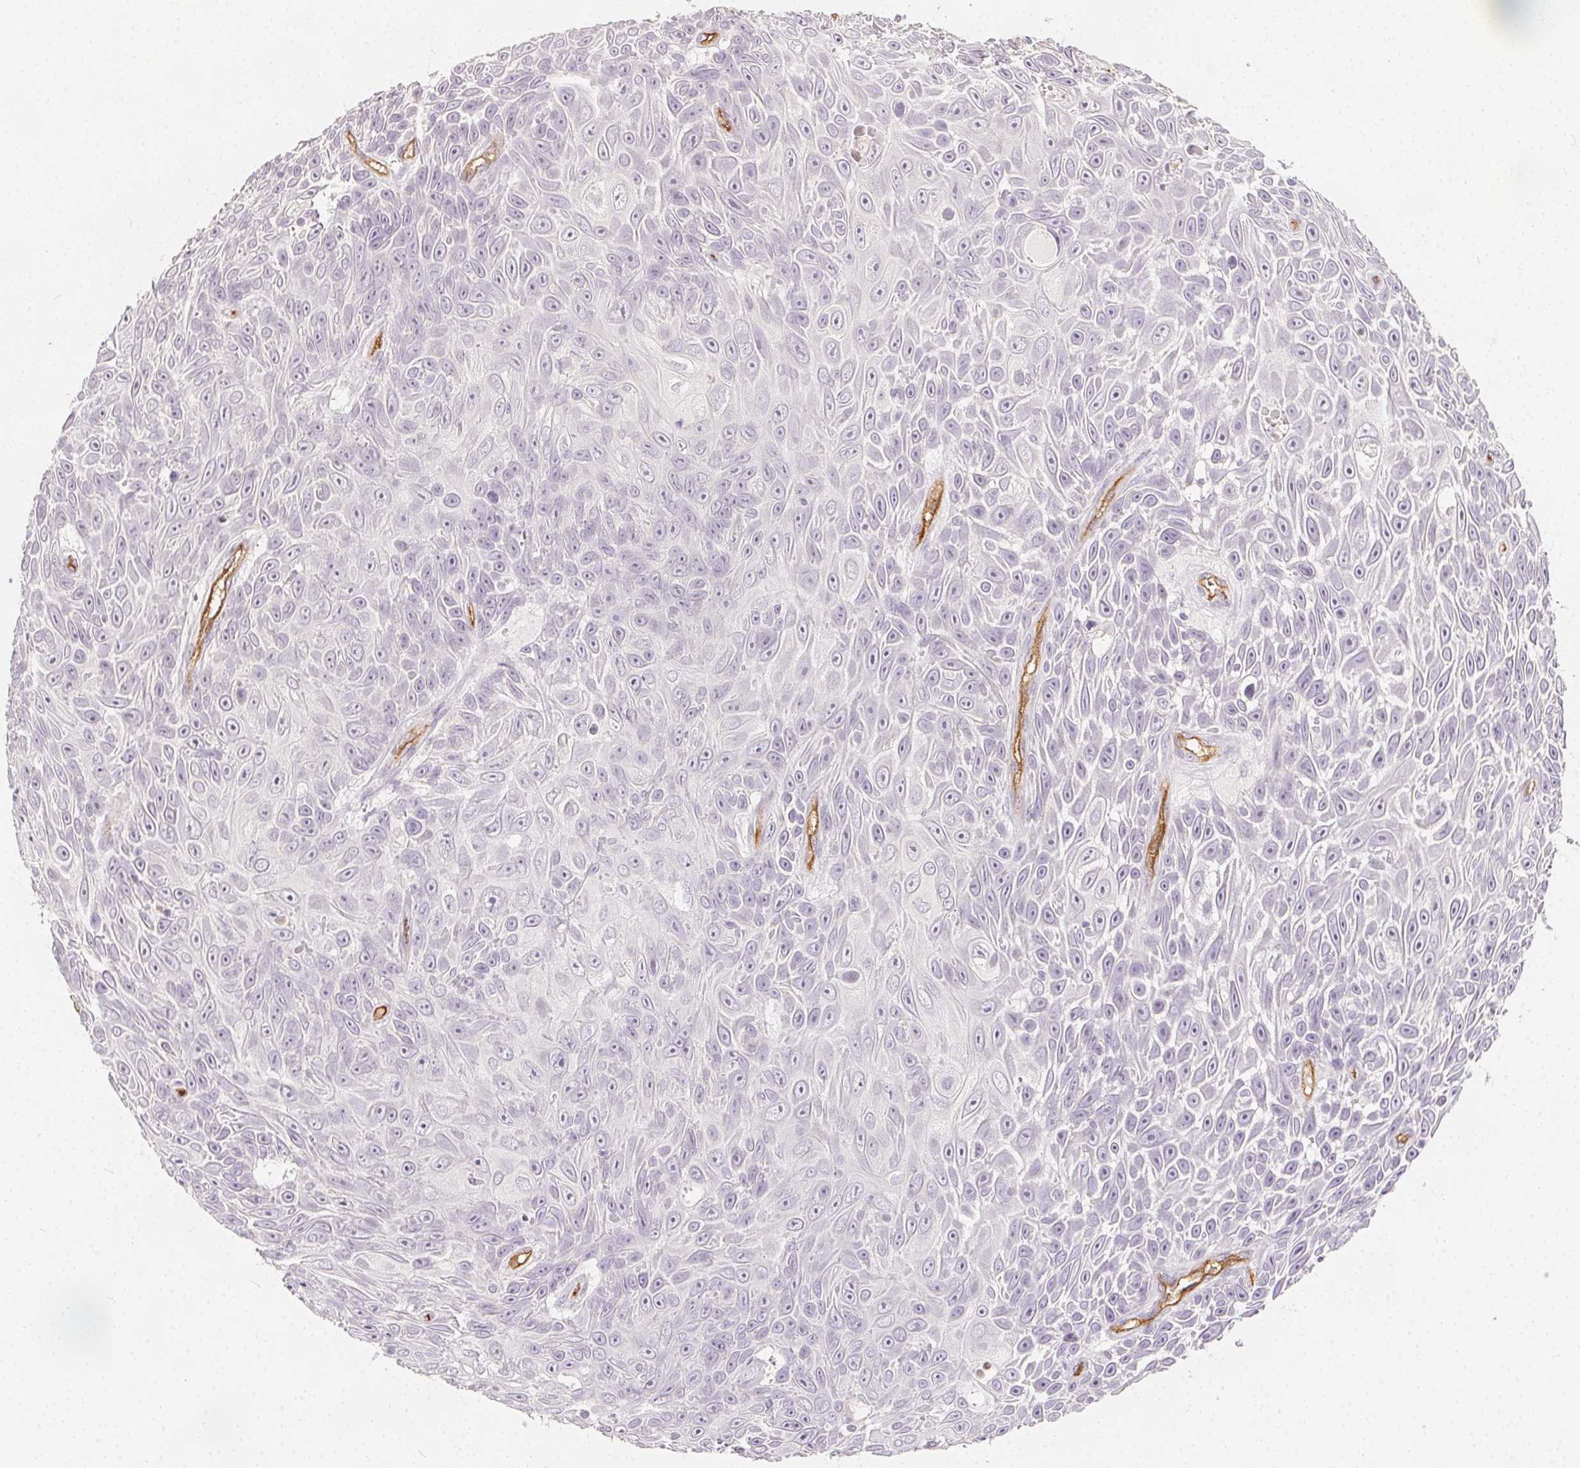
{"staining": {"intensity": "negative", "quantity": "none", "location": "none"}, "tissue": "skin cancer", "cell_type": "Tumor cells", "image_type": "cancer", "snomed": [{"axis": "morphology", "description": "Squamous cell carcinoma, NOS"}, {"axis": "topography", "description": "Skin"}], "caption": "High magnification brightfield microscopy of skin cancer stained with DAB (3,3'-diaminobenzidine) (brown) and counterstained with hematoxylin (blue): tumor cells show no significant expression.", "gene": "PODXL", "patient": {"sex": "male", "age": 82}}